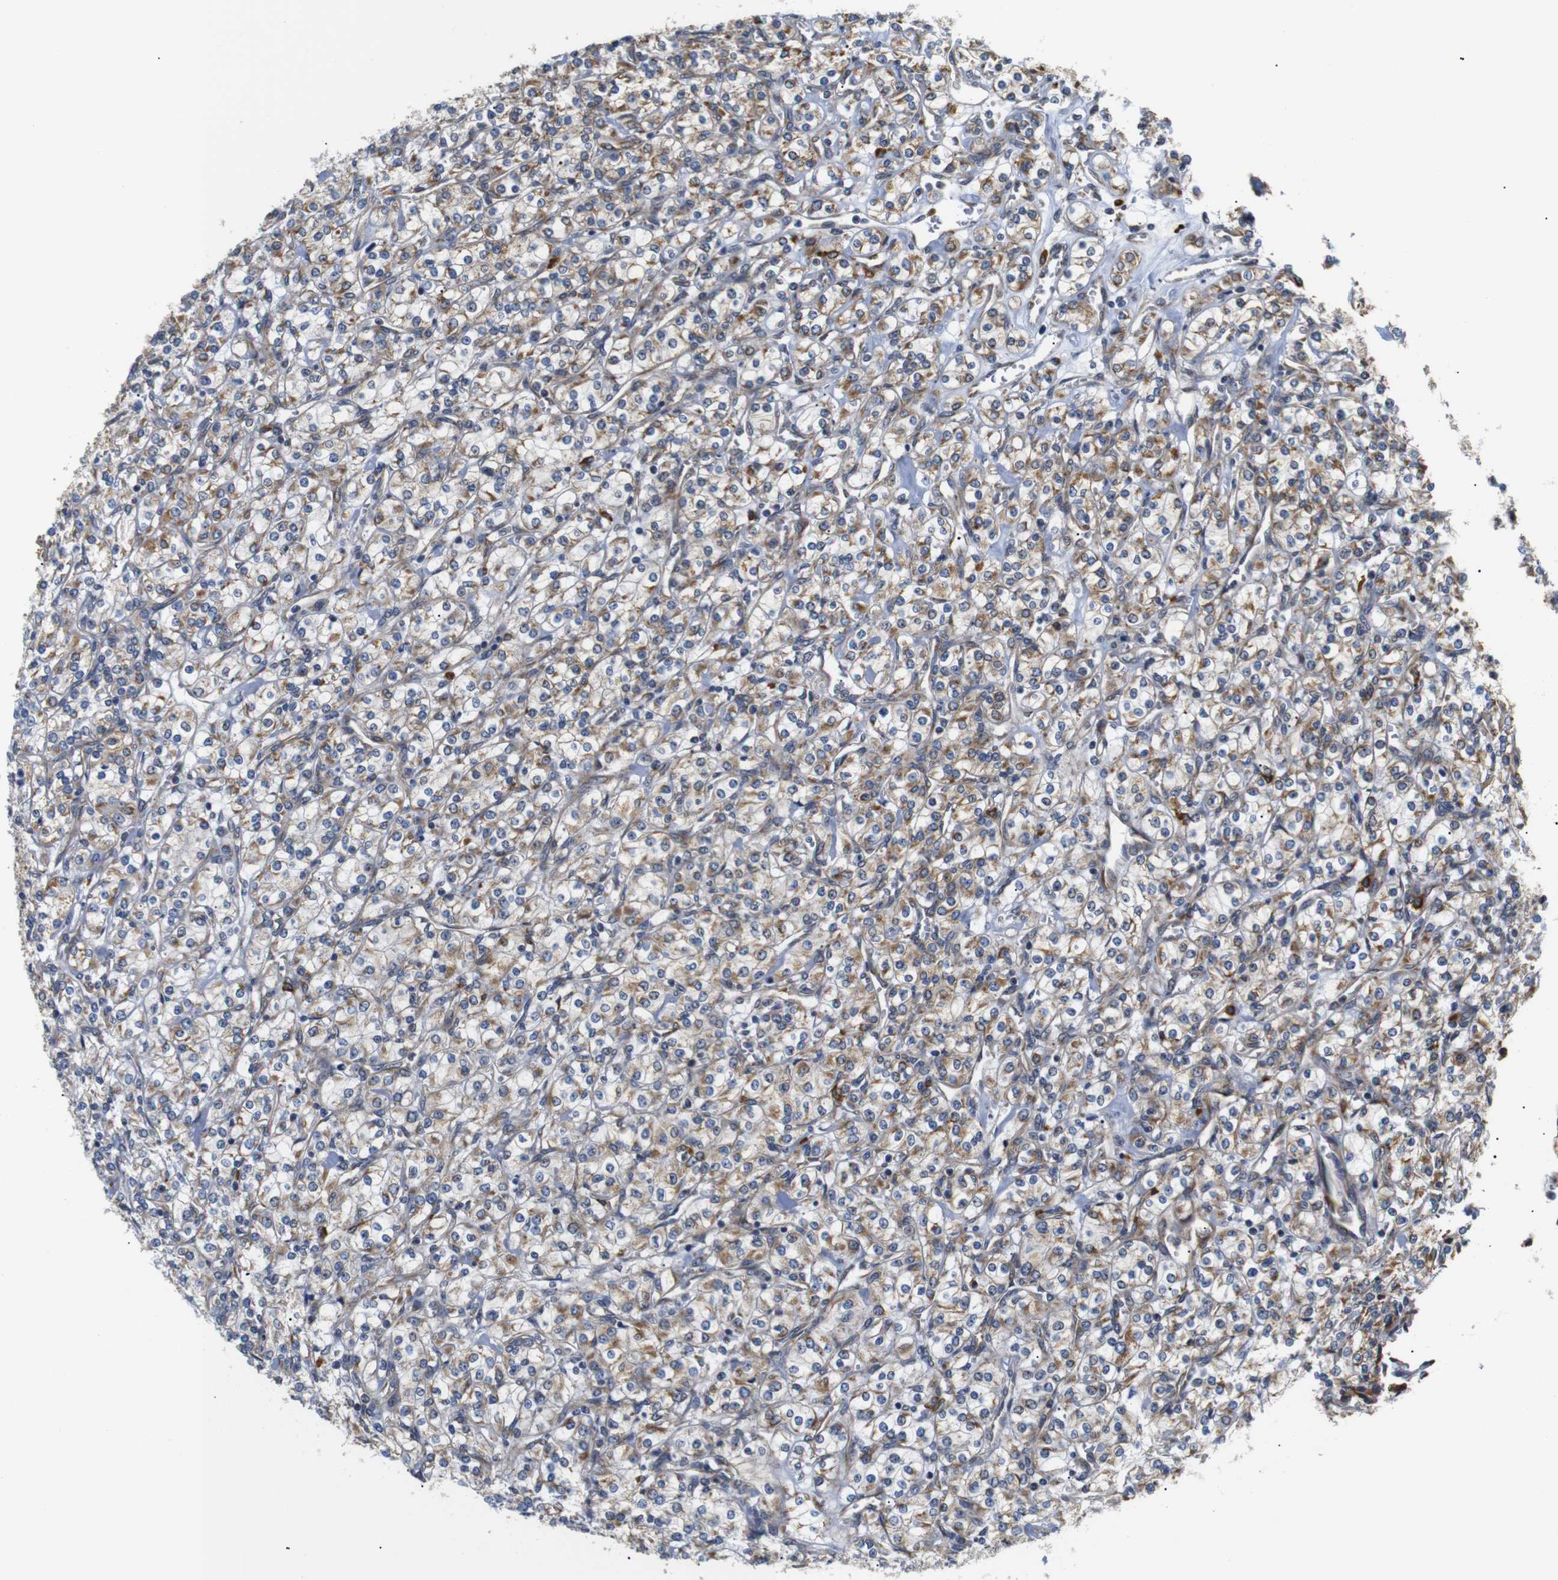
{"staining": {"intensity": "moderate", "quantity": "25%-75%", "location": "cytoplasmic/membranous"}, "tissue": "renal cancer", "cell_type": "Tumor cells", "image_type": "cancer", "snomed": [{"axis": "morphology", "description": "Adenocarcinoma, NOS"}, {"axis": "topography", "description": "Kidney"}], "caption": "A histopathology image of renal cancer stained for a protein exhibits moderate cytoplasmic/membranous brown staining in tumor cells.", "gene": "KANK4", "patient": {"sex": "male", "age": 77}}